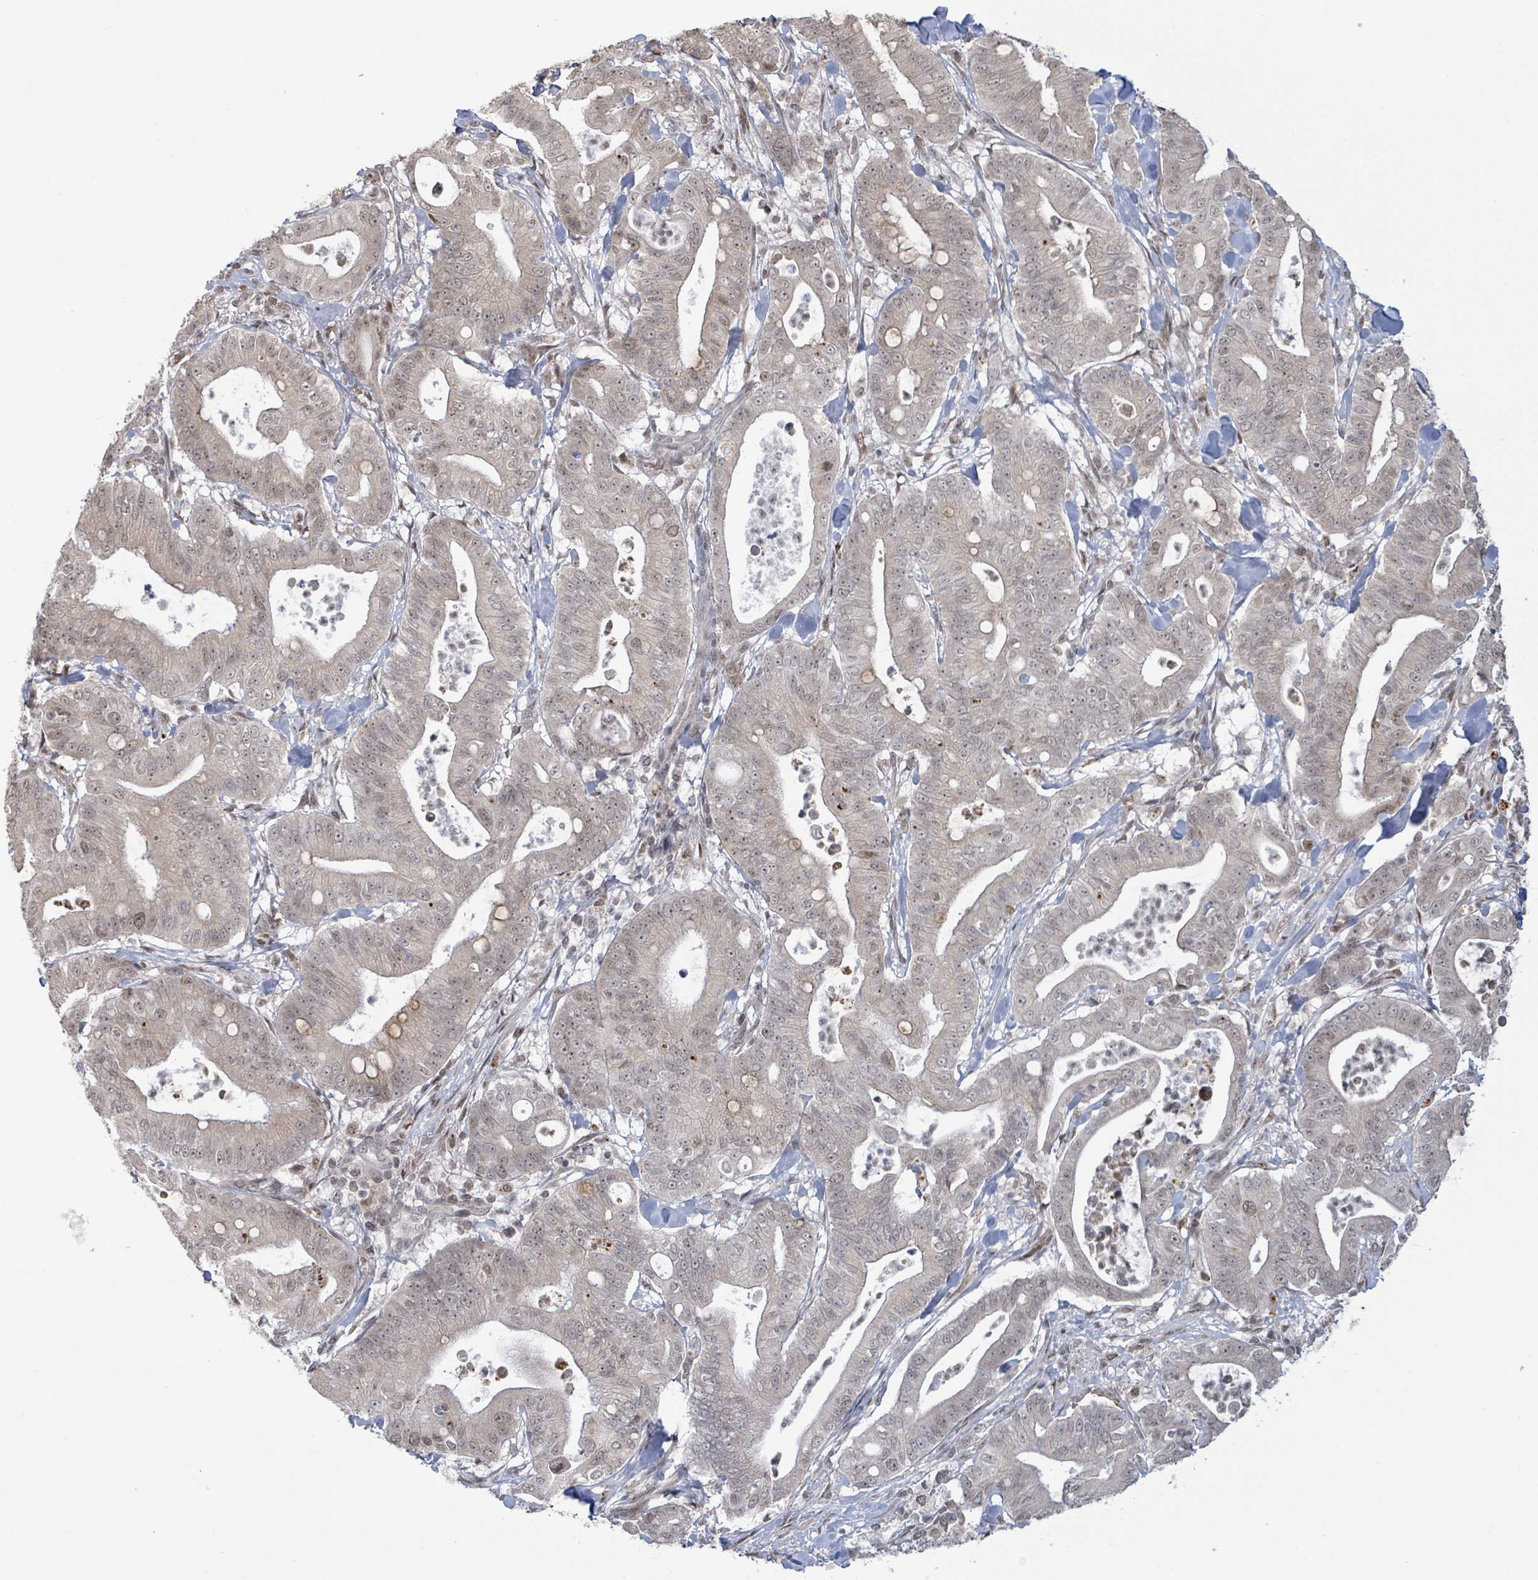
{"staining": {"intensity": "weak", "quantity": "<25%", "location": "nuclear"}, "tissue": "pancreatic cancer", "cell_type": "Tumor cells", "image_type": "cancer", "snomed": [{"axis": "morphology", "description": "Adenocarcinoma, NOS"}, {"axis": "topography", "description": "Pancreas"}], "caption": "Tumor cells are negative for brown protein staining in pancreatic cancer (adenocarcinoma).", "gene": "SBF2", "patient": {"sex": "male", "age": 71}}